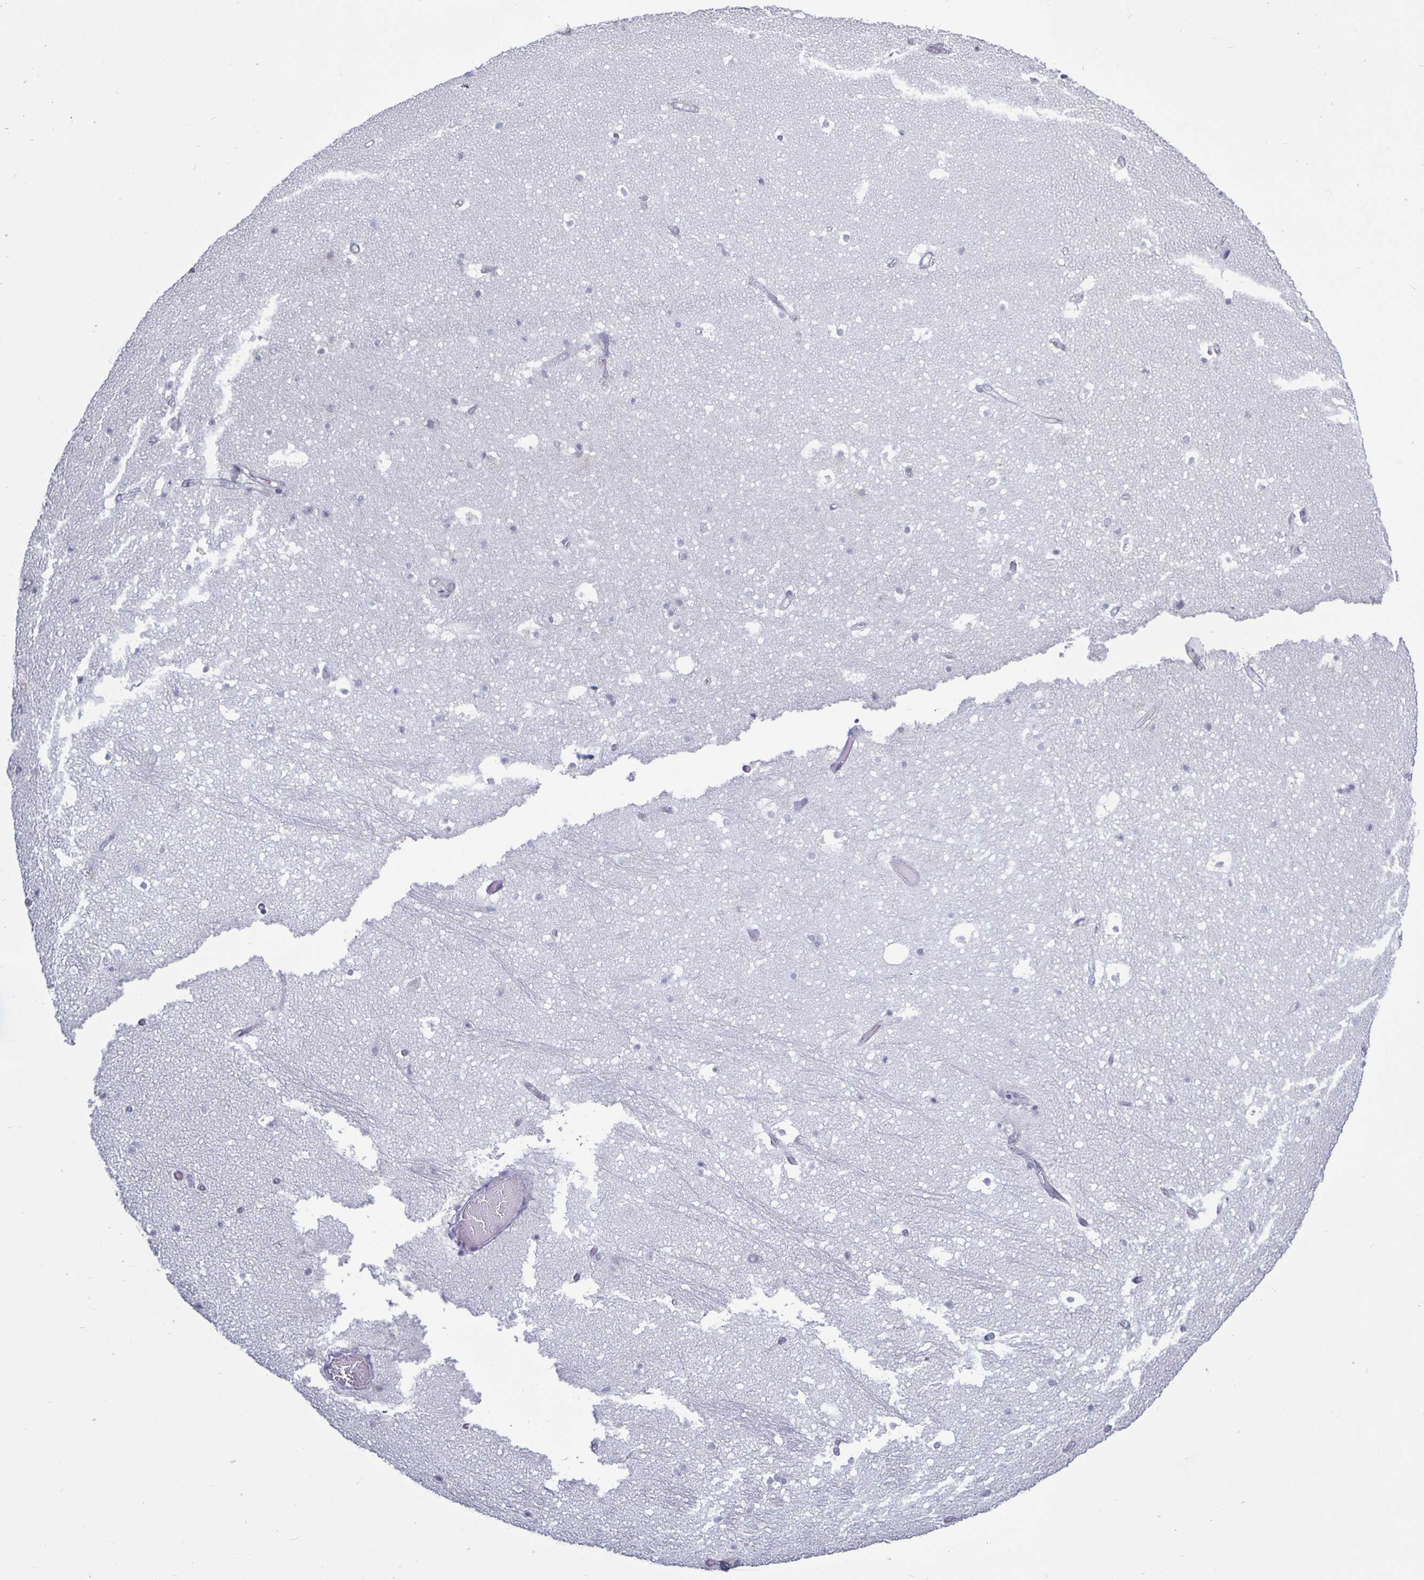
{"staining": {"intensity": "negative", "quantity": "none", "location": "none"}, "tissue": "hippocampus", "cell_type": "Glial cells", "image_type": "normal", "snomed": [{"axis": "morphology", "description": "Normal tissue, NOS"}, {"axis": "topography", "description": "Hippocampus"}], "caption": "Immunohistochemical staining of normal human hippocampus demonstrates no significant expression in glial cells.", "gene": "PLCB3", "patient": {"sex": "male", "age": 26}}